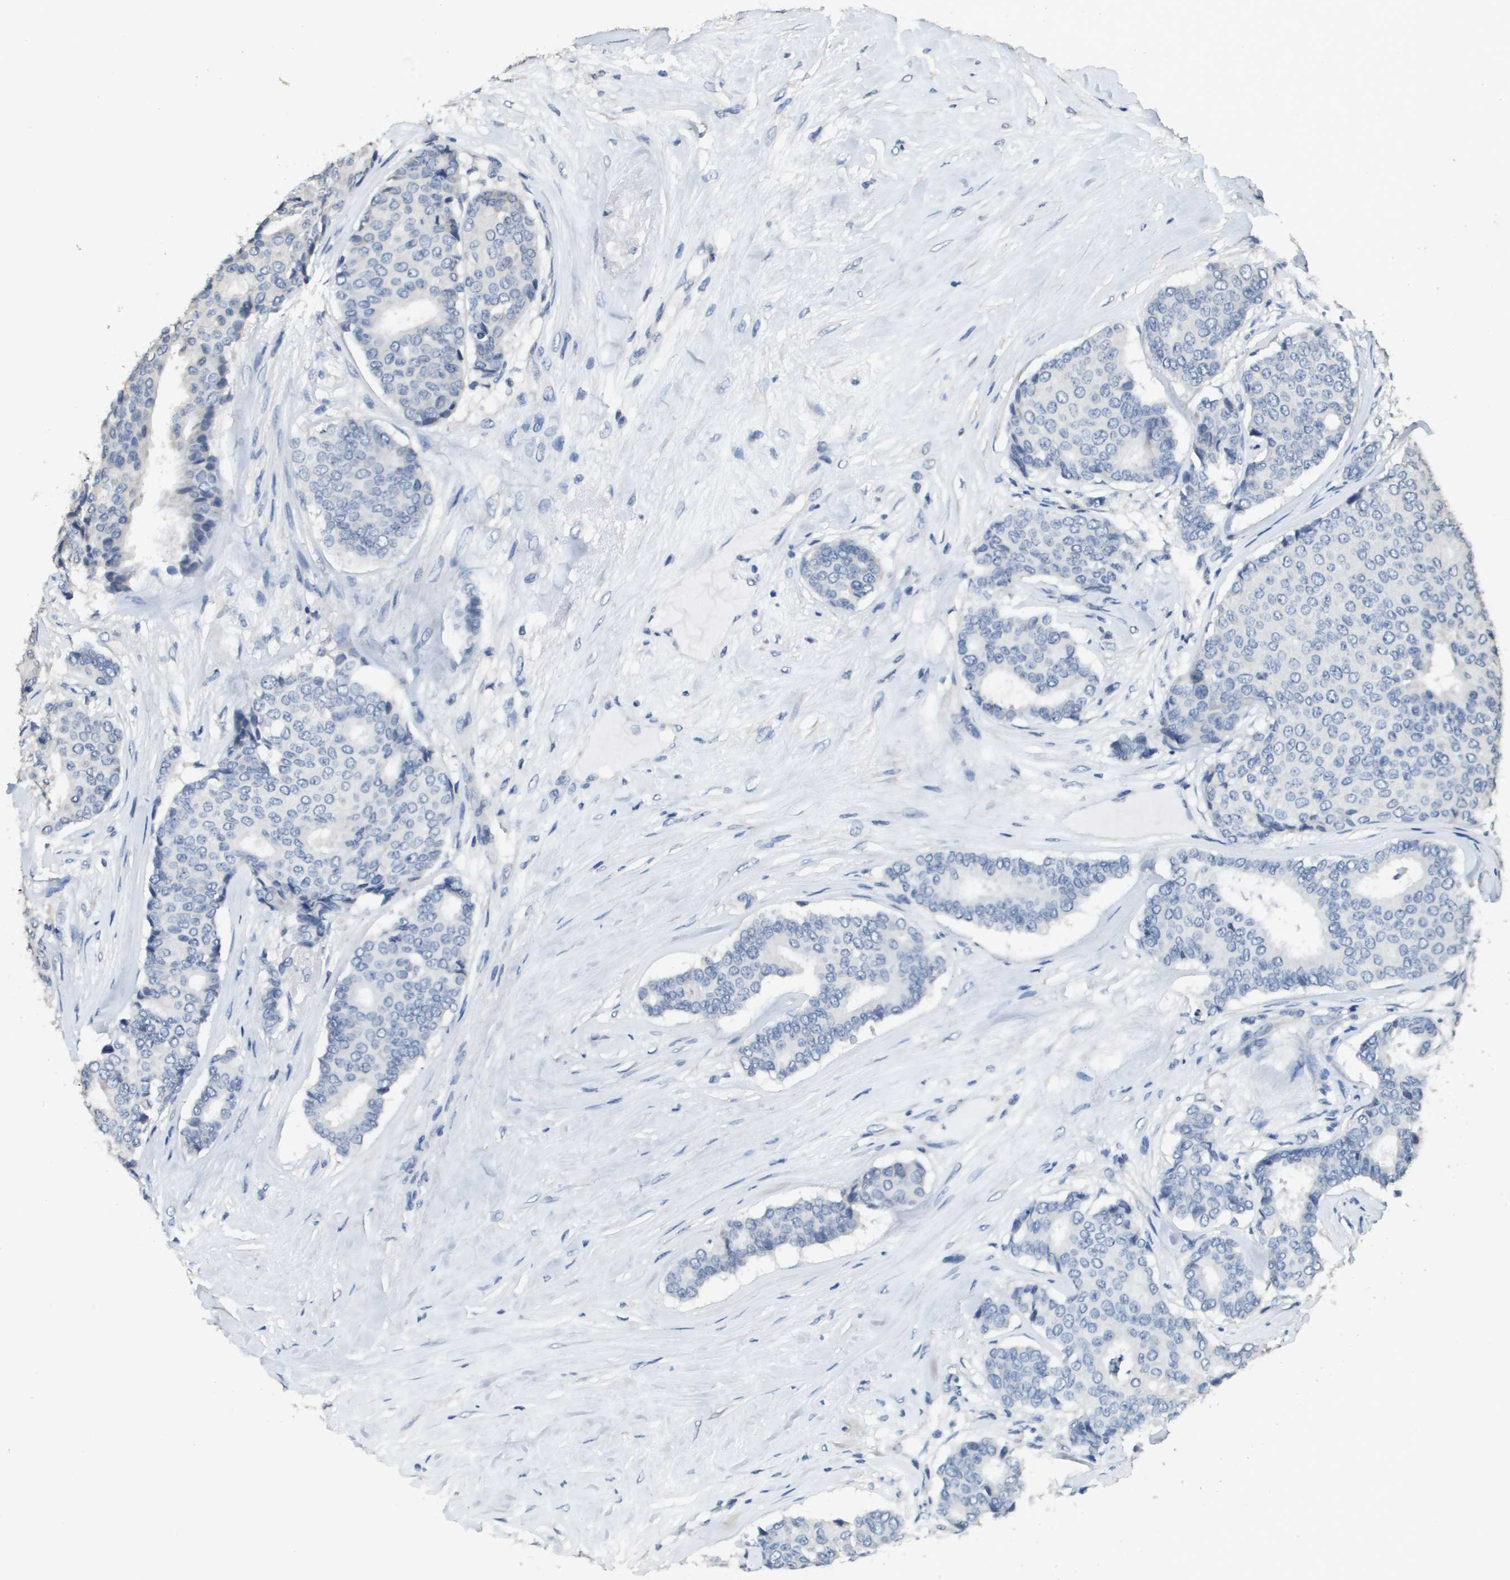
{"staining": {"intensity": "negative", "quantity": "none", "location": "none"}, "tissue": "breast cancer", "cell_type": "Tumor cells", "image_type": "cancer", "snomed": [{"axis": "morphology", "description": "Duct carcinoma"}, {"axis": "topography", "description": "Breast"}], "caption": "Immunohistochemistry of intraductal carcinoma (breast) demonstrates no positivity in tumor cells. (Immunohistochemistry, brightfield microscopy, high magnification).", "gene": "MT3", "patient": {"sex": "female", "age": 75}}